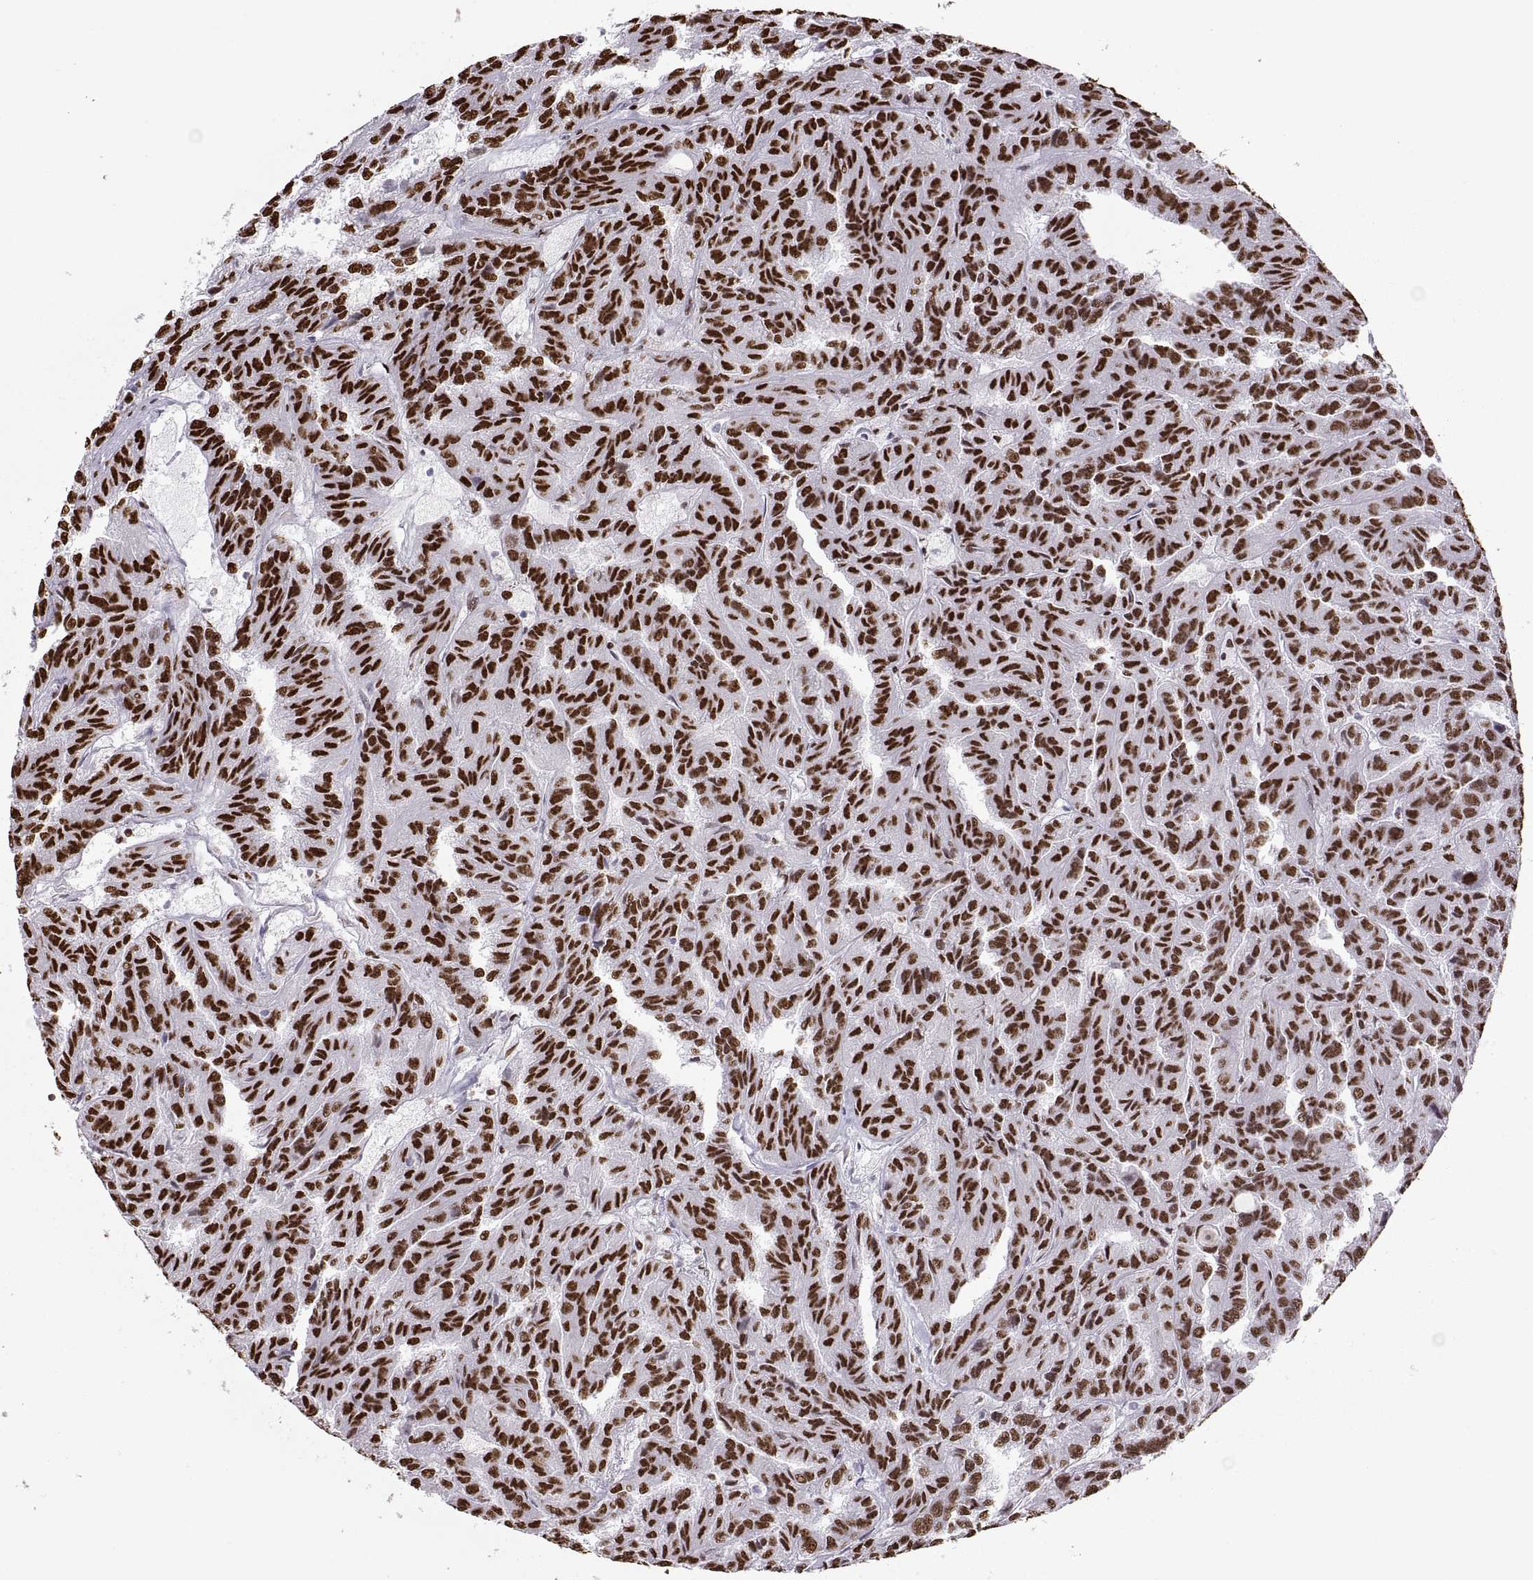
{"staining": {"intensity": "strong", "quantity": ">75%", "location": "nuclear"}, "tissue": "renal cancer", "cell_type": "Tumor cells", "image_type": "cancer", "snomed": [{"axis": "morphology", "description": "Adenocarcinoma, NOS"}, {"axis": "topography", "description": "Kidney"}], "caption": "Immunohistochemical staining of adenocarcinoma (renal) displays high levels of strong nuclear positivity in approximately >75% of tumor cells.", "gene": "SNAI1", "patient": {"sex": "male", "age": 79}}